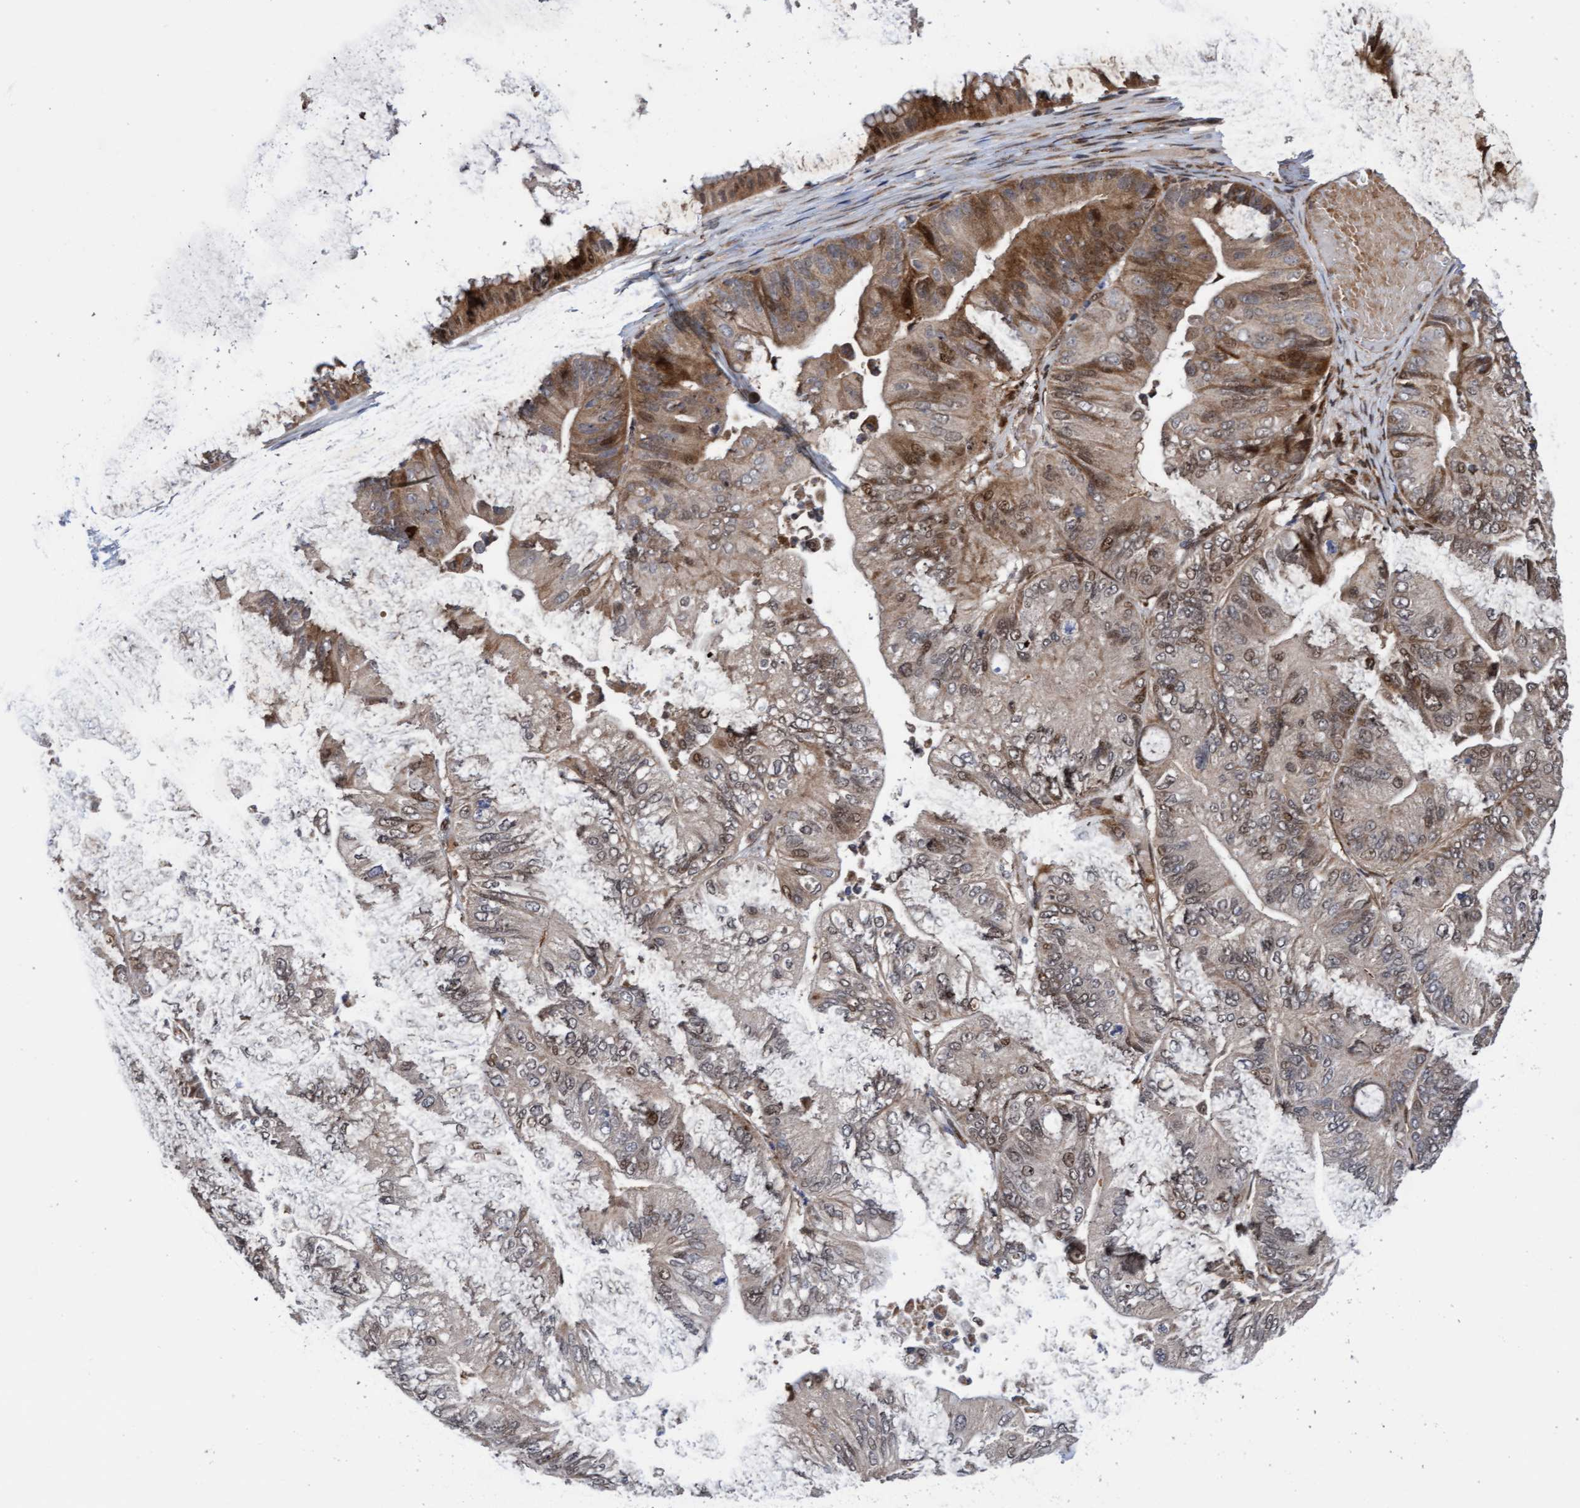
{"staining": {"intensity": "moderate", "quantity": "25%-75%", "location": "cytoplasmic/membranous,nuclear"}, "tissue": "ovarian cancer", "cell_type": "Tumor cells", "image_type": "cancer", "snomed": [{"axis": "morphology", "description": "Cystadenocarcinoma, mucinous, NOS"}, {"axis": "topography", "description": "Ovary"}], "caption": "Ovarian cancer (mucinous cystadenocarcinoma) stained with DAB (3,3'-diaminobenzidine) immunohistochemistry shows medium levels of moderate cytoplasmic/membranous and nuclear staining in approximately 25%-75% of tumor cells.", "gene": "TANC2", "patient": {"sex": "female", "age": 61}}